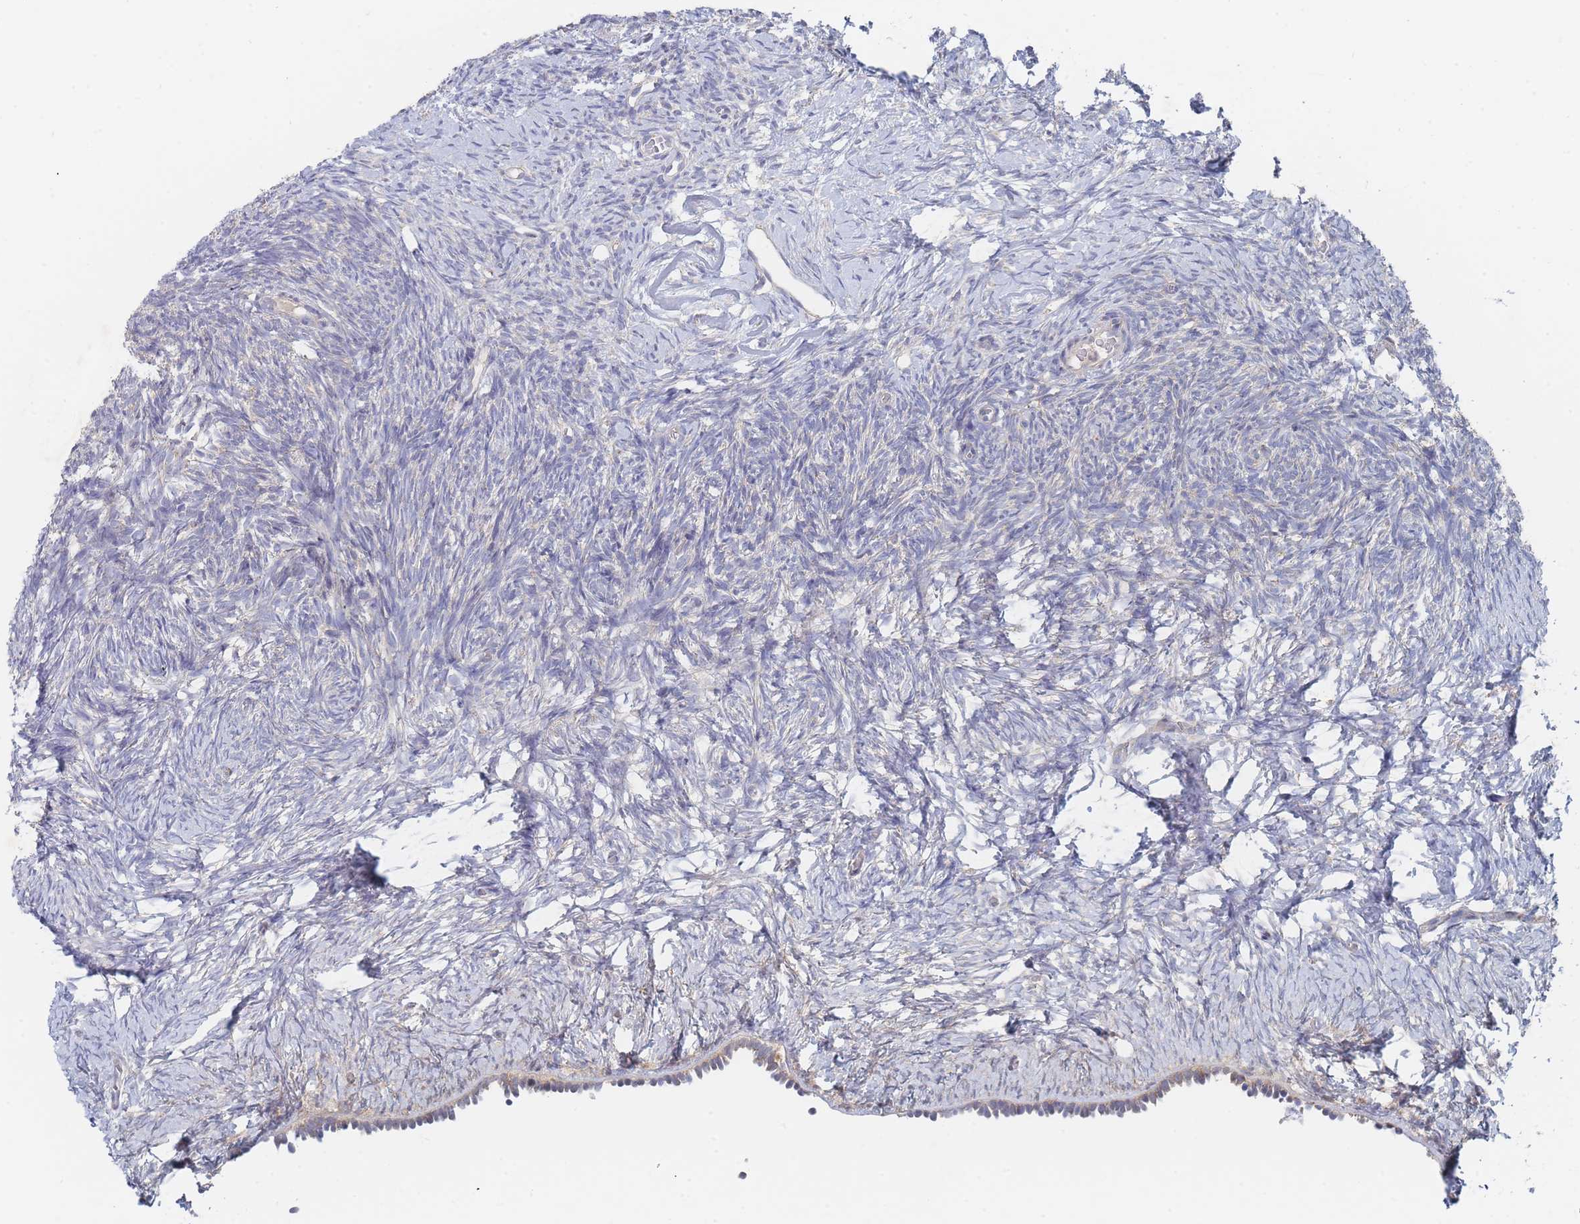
{"staining": {"intensity": "negative", "quantity": "none", "location": "none"}, "tissue": "ovary", "cell_type": "Ovarian stroma cells", "image_type": "normal", "snomed": [{"axis": "morphology", "description": "Normal tissue, NOS"}, {"axis": "topography", "description": "Ovary"}], "caption": "This photomicrograph is of benign ovary stained with immunohistochemistry (IHC) to label a protein in brown with the nuclei are counter-stained blue. There is no expression in ovarian stroma cells.", "gene": "PPP6C", "patient": {"sex": "female", "age": 39}}